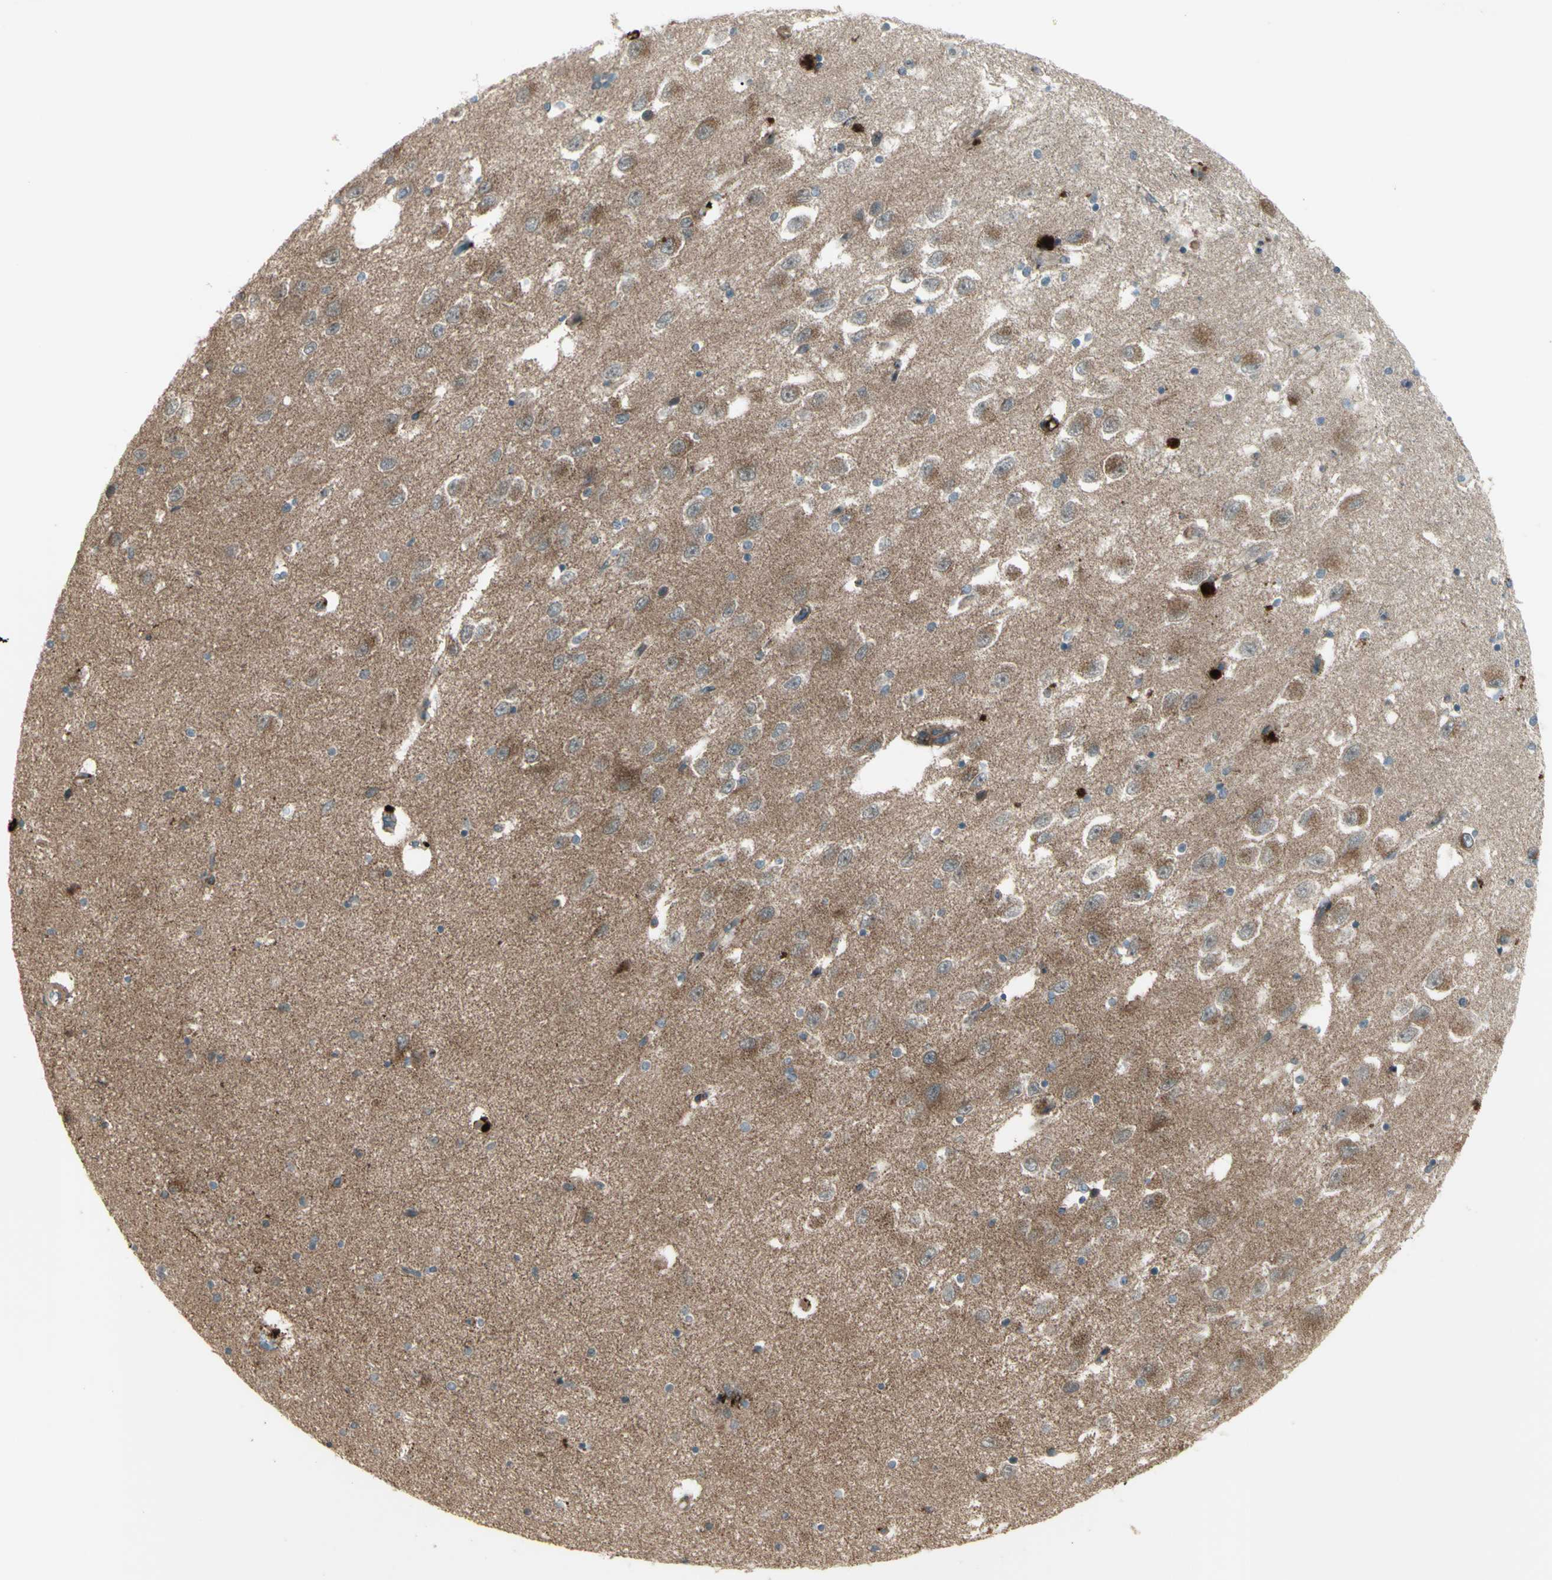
{"staining": {"intensity": "moderate", "quantity": "25%-75%", "location": "cytoplasmic/membranous"}, "tissue": "hippocampus", "cell_type": "Glial cells", "image_type": "normal", "snomed": [{"axis": "morphology", "description": "Normal tissue, NOS"}, {"axis": "topography", "description": "Hippocampus"}], "caption": "Glial cells exhibit medium levels of moderate cytoplasmic/membranous staining in approximately 25%-75% of cells in unremarkable hippocampus.", "gene": "OSTM1", "patient": {"sex": "female", "age": 54}}